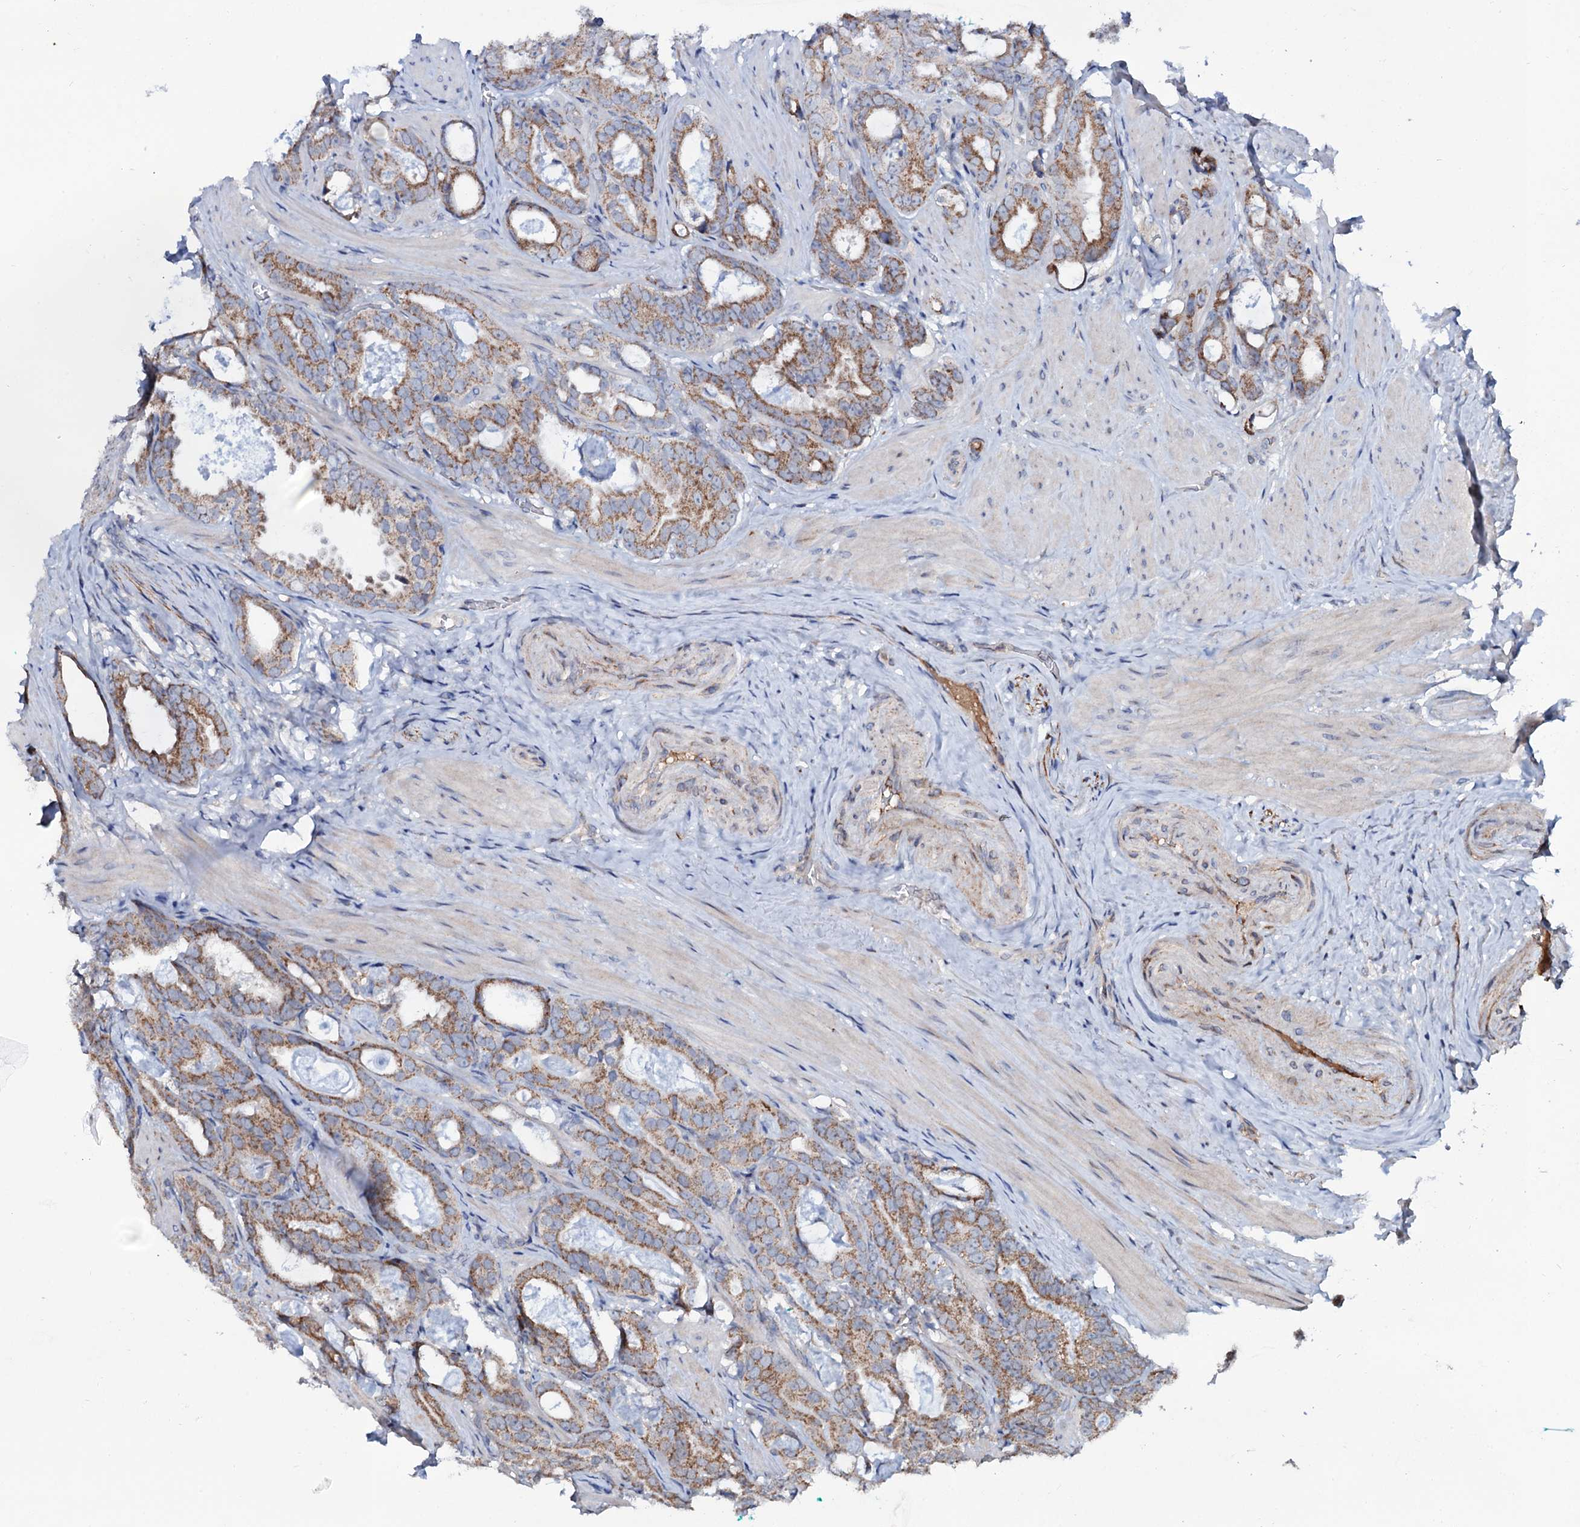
{"staining": {"intensity": "moderate", "quantity": ">75%", "location": "cytoplasmic/membranous"}, "tissue": "prostate cancer", "cell_type": "Tumor cells", "image_type": "cancer", "snomed": [{"axis": "morphology", "description": "Adenocarcinoma, Low grade"}, {"axis": "topography", "description": "Prostate"}], "caption": "Protein staining of prostate adenocarcinoma (low-grade) tissue shows moderate cytoplasmic/membranous positivity in about >75% of tumor cells.", "gene": "PPP1R3D", "patient": {"sex": "male", "age": 71}}